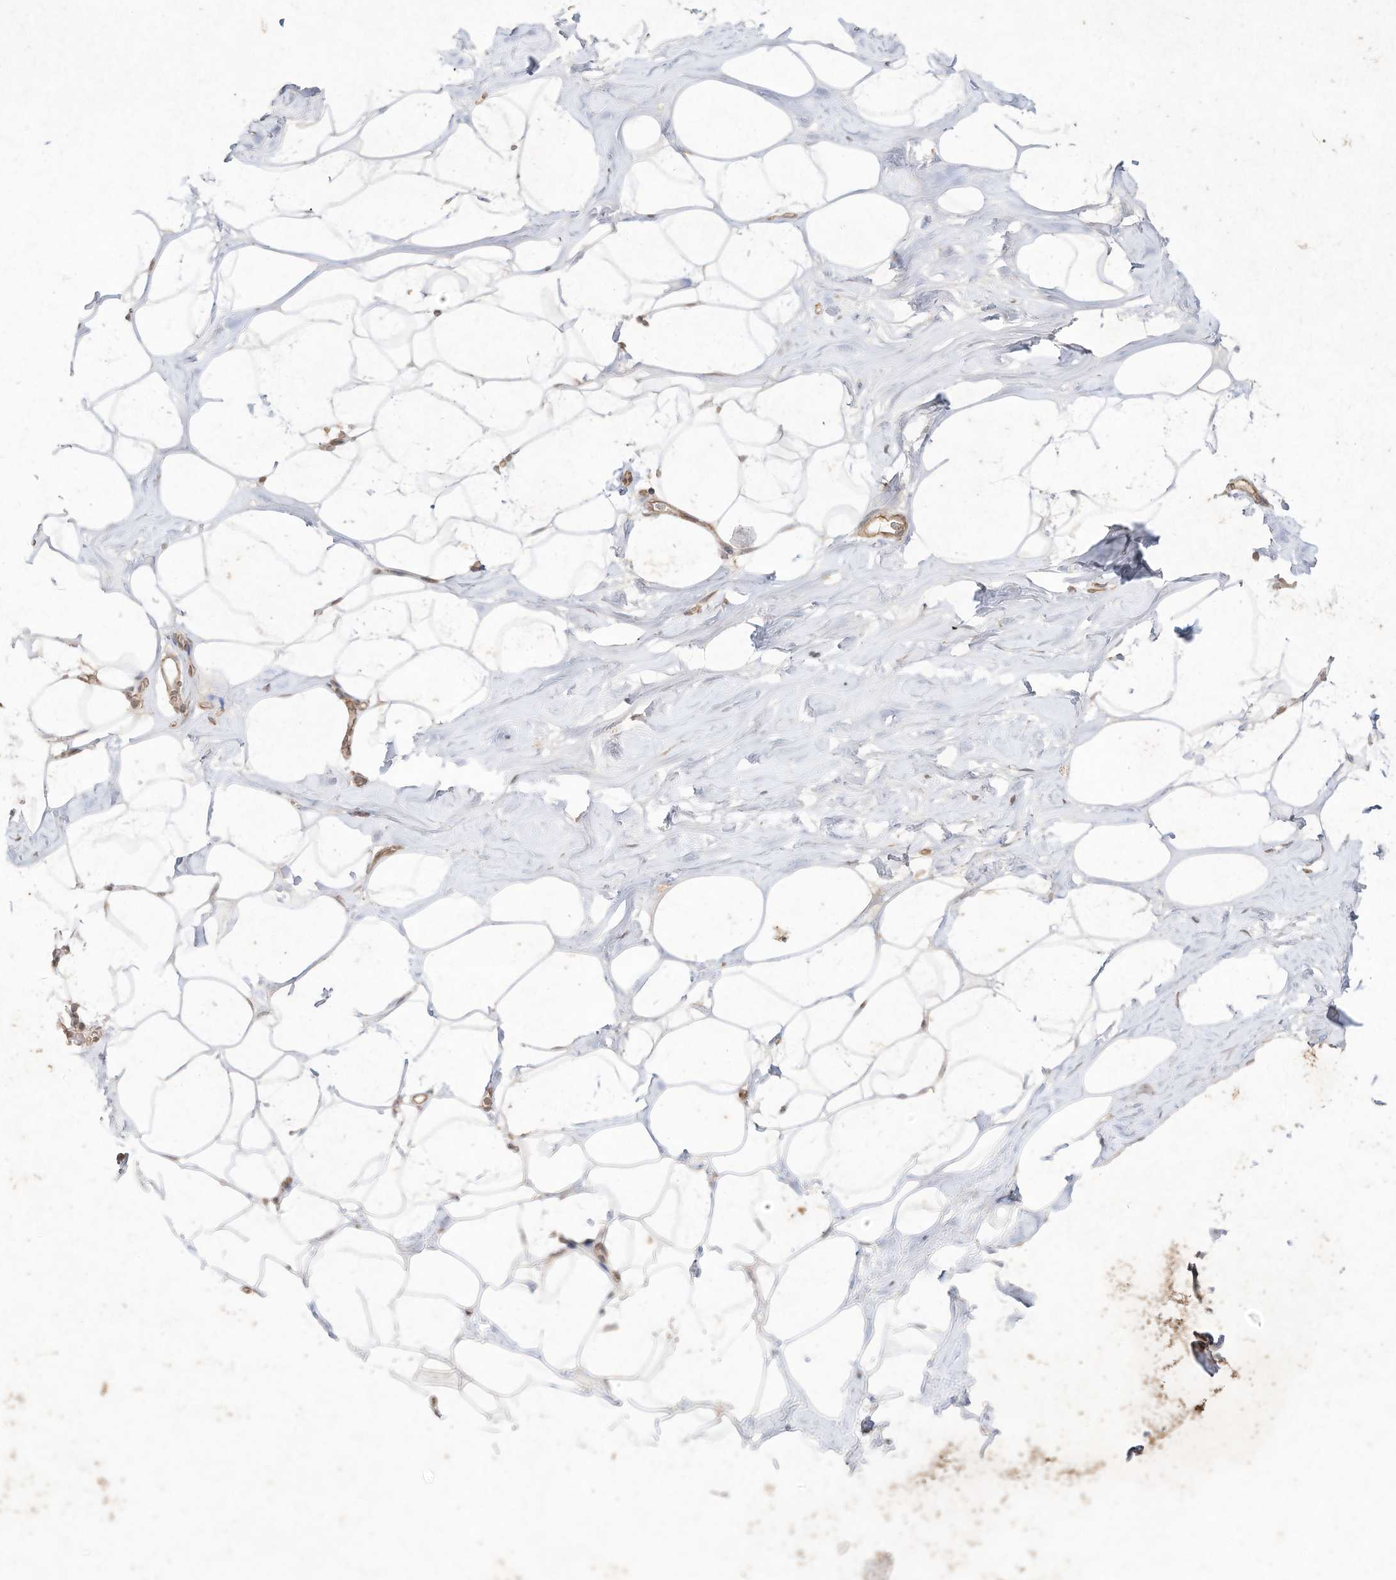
{"staining": {"intensity": "moderate", "quantity": "25%-75%", "location": "cytoplasmic/membranous"}, "tissue": "adipose tissue", "cell_type": "Adipocytes", "image_type": "normal", "snomed": [{"axis": "morphology", "description": "Normal tissue, NOS"}, {"axis": "morphology", "description": "Fibrosis, NOS"}, {"axis": "topography", "description": "Breast"}, {"axis": "topography", "description": "Adipose tissue"}], "caption": "Adipose tissue stained for a protein (brown) demonstrates moderate cytoplasmic/membranous positive staining in approximately 25%-75% of adipocytes.", "gene": "DYNC1I2", "patient": {"sex": "female", "age": 39}}